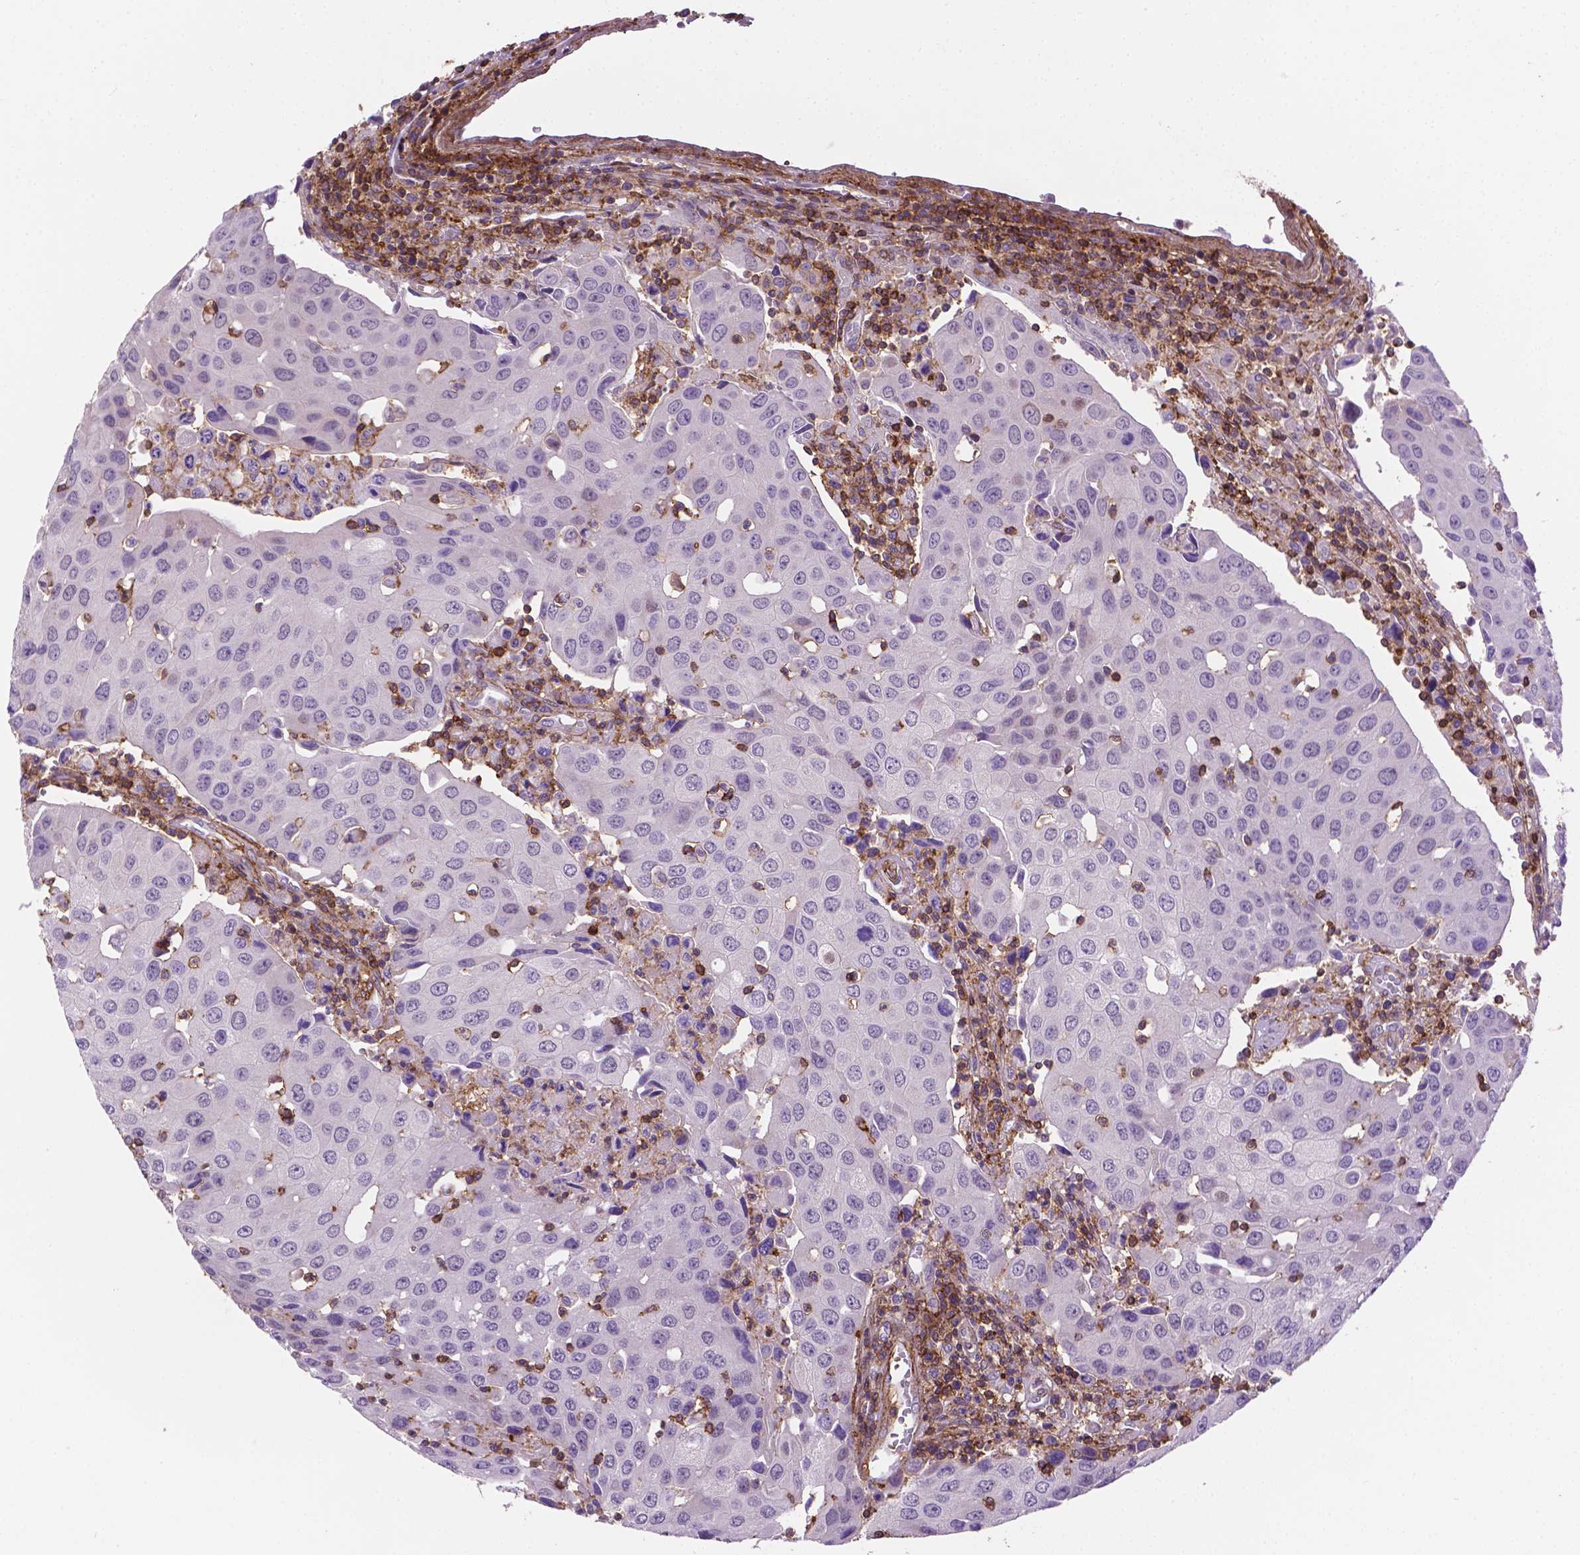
{"staining": {"intensity": "negative", "quantity": "none", "location": "none"}, "tissue": "urothelial cancer", "cell_type": "Tumor cells", "image_type": "cancer", "snomed": [{"axis": "morphology", "description": "Urothelial carcinoma, High grade"}, {"axis": "topography", "description": "Urinary bladder"}], "caption": "Immunohistochemical staining of human urothelial carcinoma (high-grade) exhibits no significant staining in tumor cells.", "gene": "ACAD10", "patient": {"sex": "female", "age": 85}}